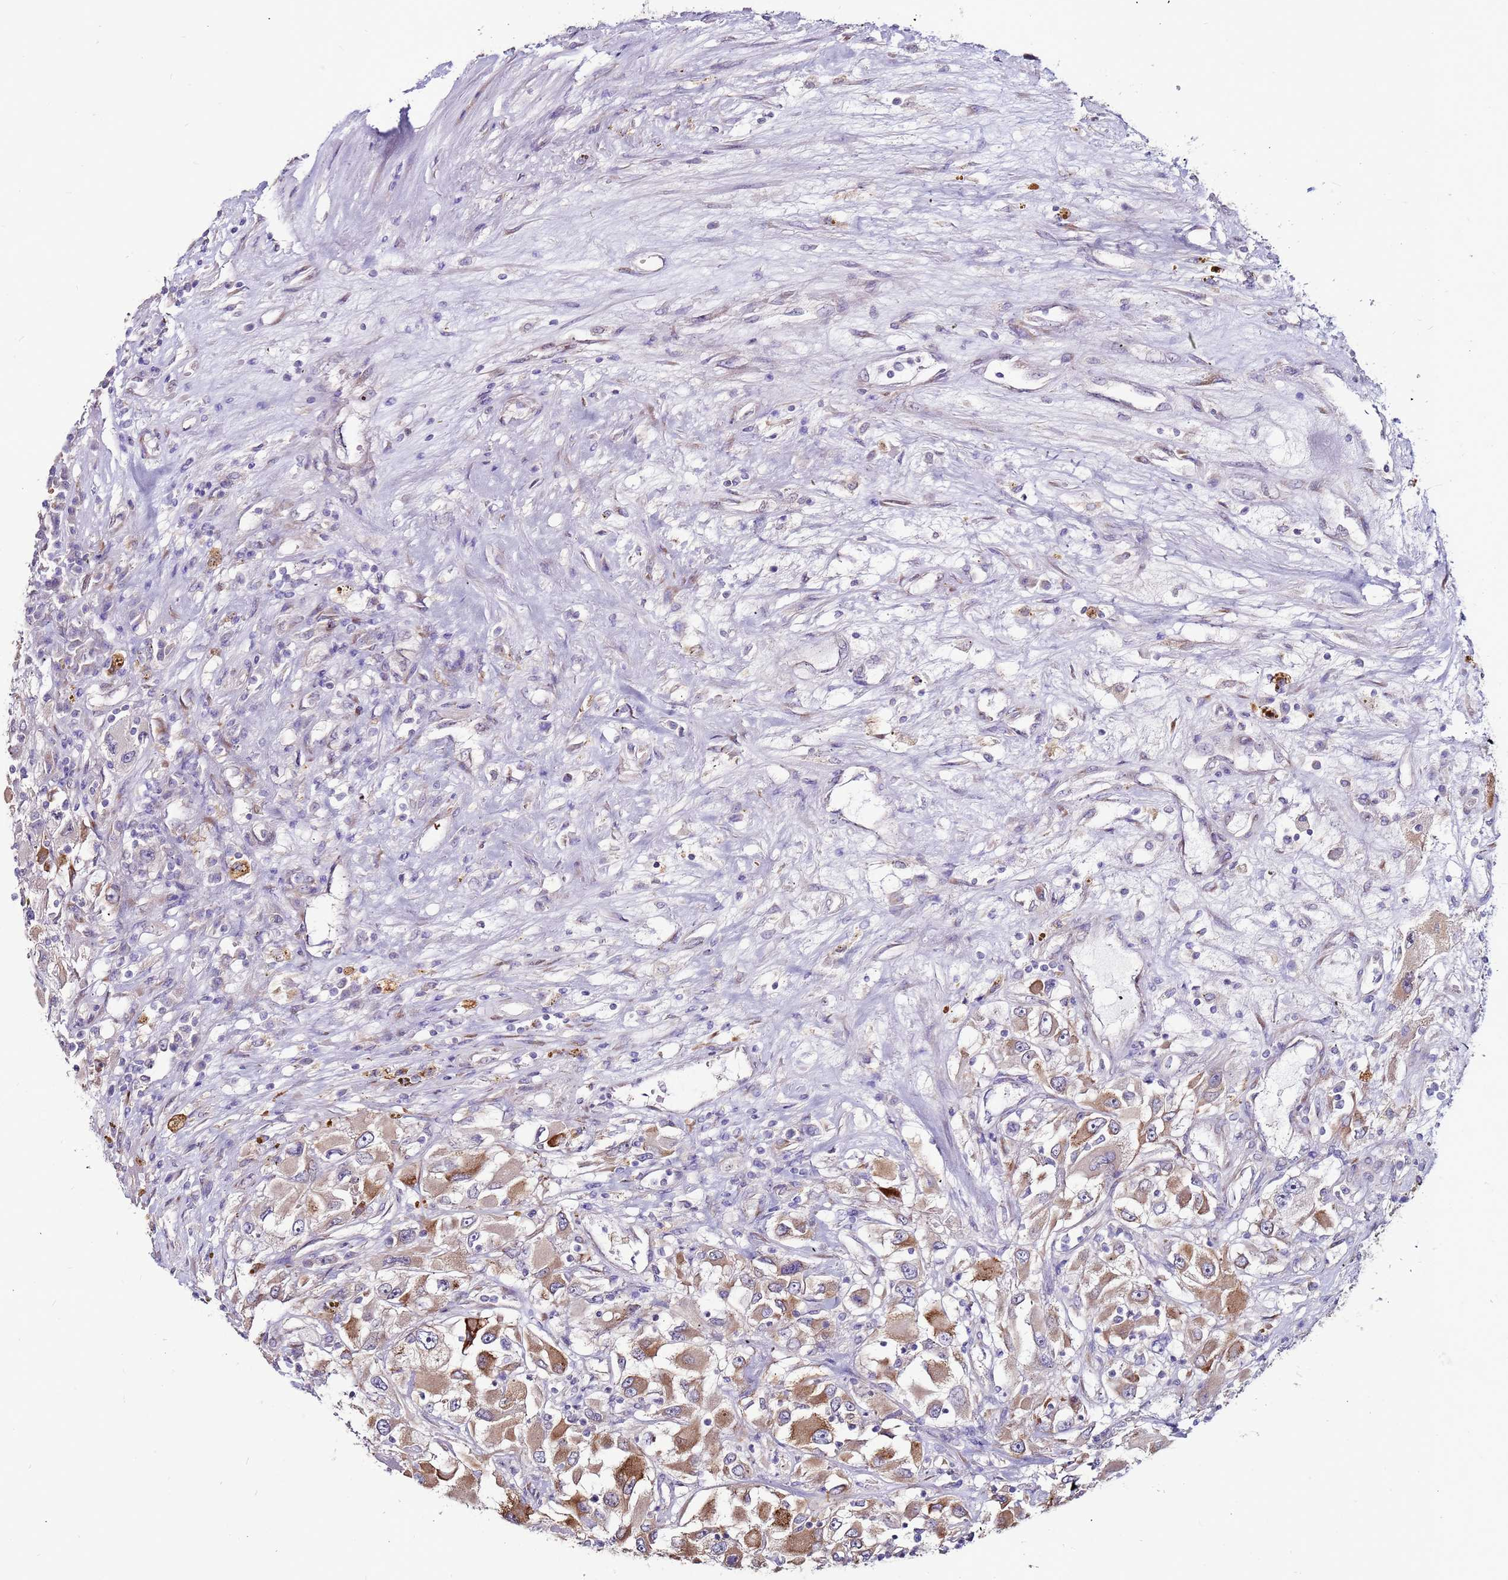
{"staining": {"intensity": "moderate", "quantity": ">75%", "location": "cytoplasmic/membranous"}, "tissue": "renal cancer", "cell_type": "Tumor cells", "image_type": "cancer", "snomed": [{"axis": "morphology", "description": "Adenocarcinoma, NOS"}, {"axis": "topography", "description": "Kidney"}], "caption": "Protein staining shows moderate cytoplasmic/membranous expression in approximately >75% of tumor cells in adenocarcinoma (renal).", "gene": "SLC44A3", "patient": {"sex": "female", "age": 52}}